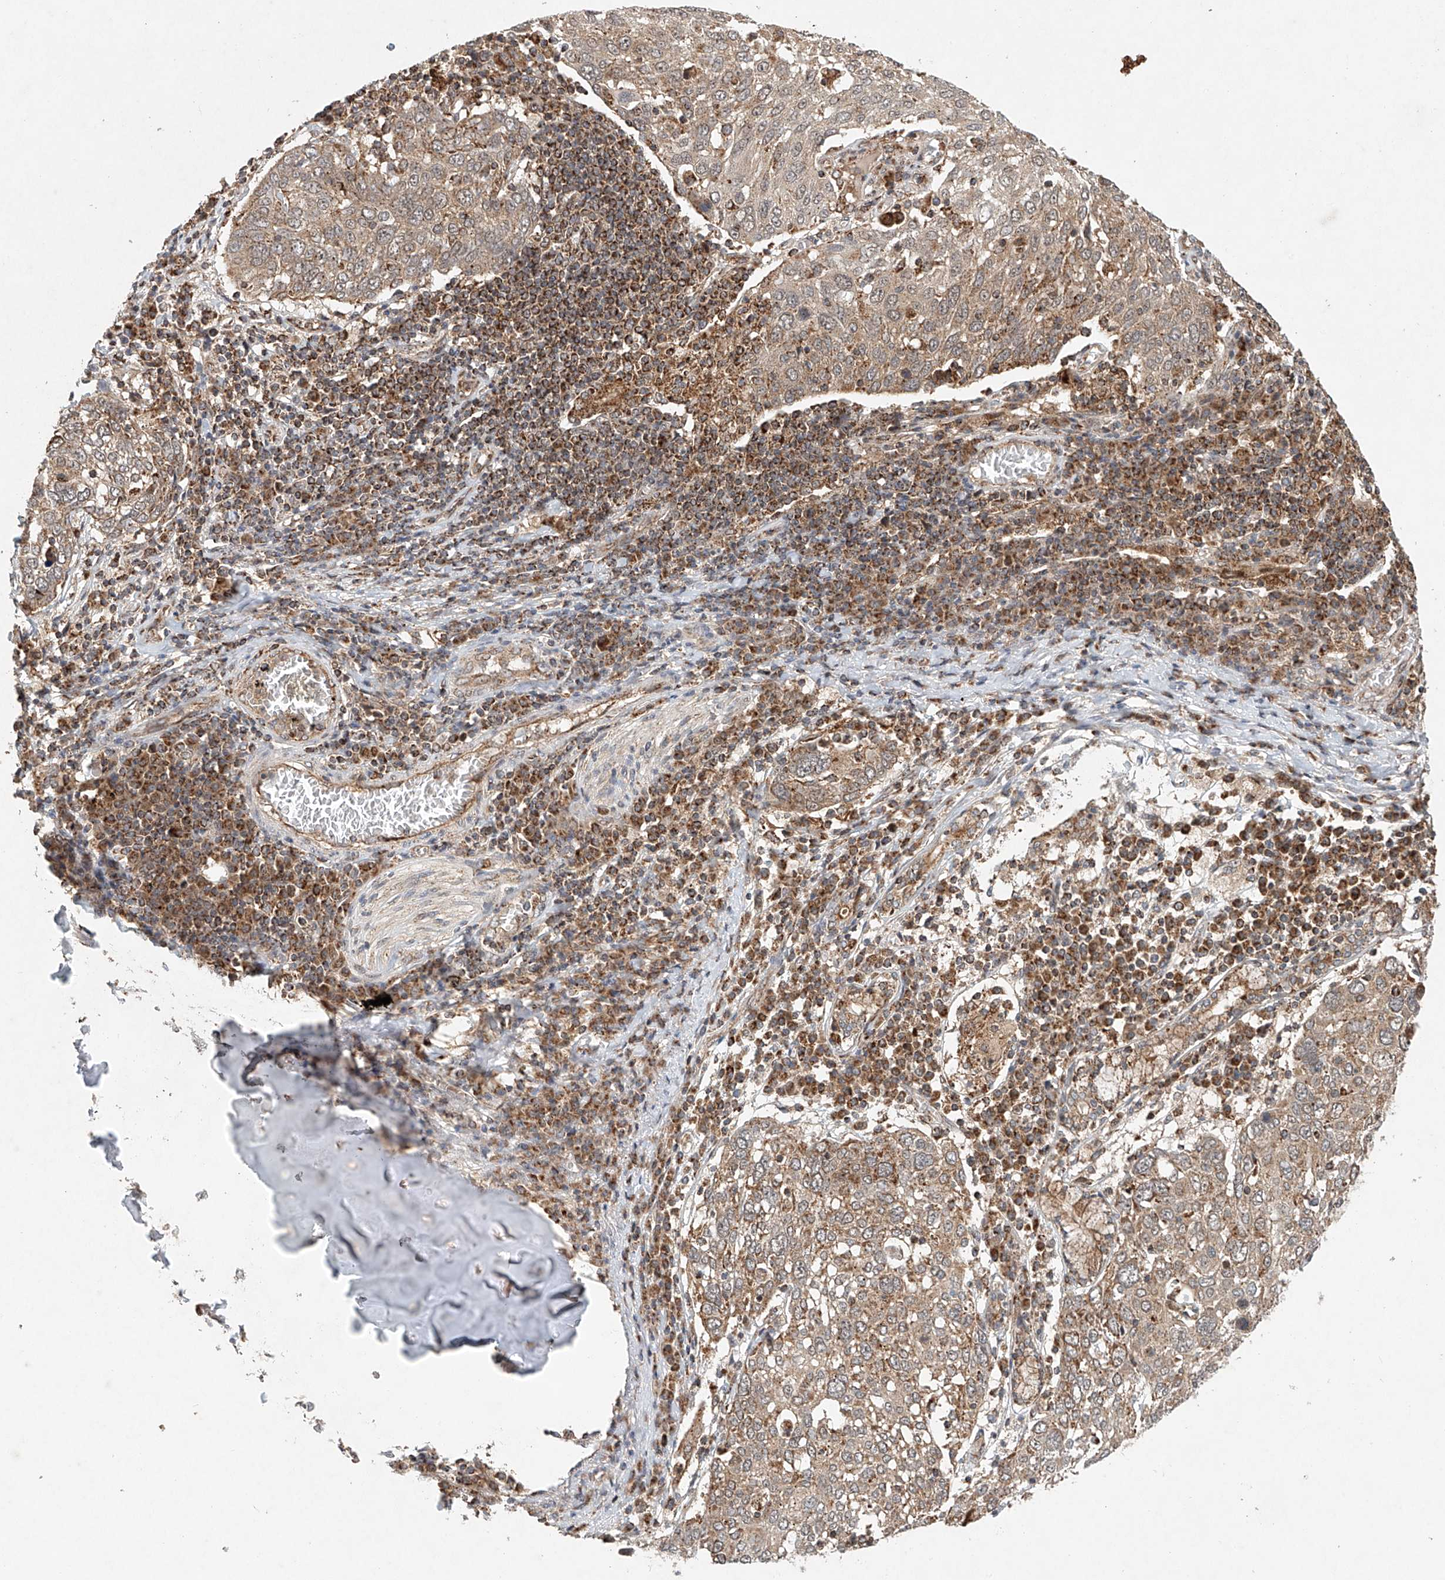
{"staining": {"intensity": "weak", "quantity": "25%-75%", "location": "cytoplasmic/membranous"}, "tissue": "lung cancer", "cell_type": "Tumor cells", "image_type": "cancer", "snomed": [{"axis": "morphology", "description": "Squamous cell carcinoma, NOS"}, {"axis": "topography", "description": "Lung"}], "caption": "Protein positivity by IHC exhibits weak cytoplasmic/membranous staining in approximately 25%-75% of tumor cells in lung cancer.", "gene": "DCAF11", "patient": {"sex": "male", "age": 65}}